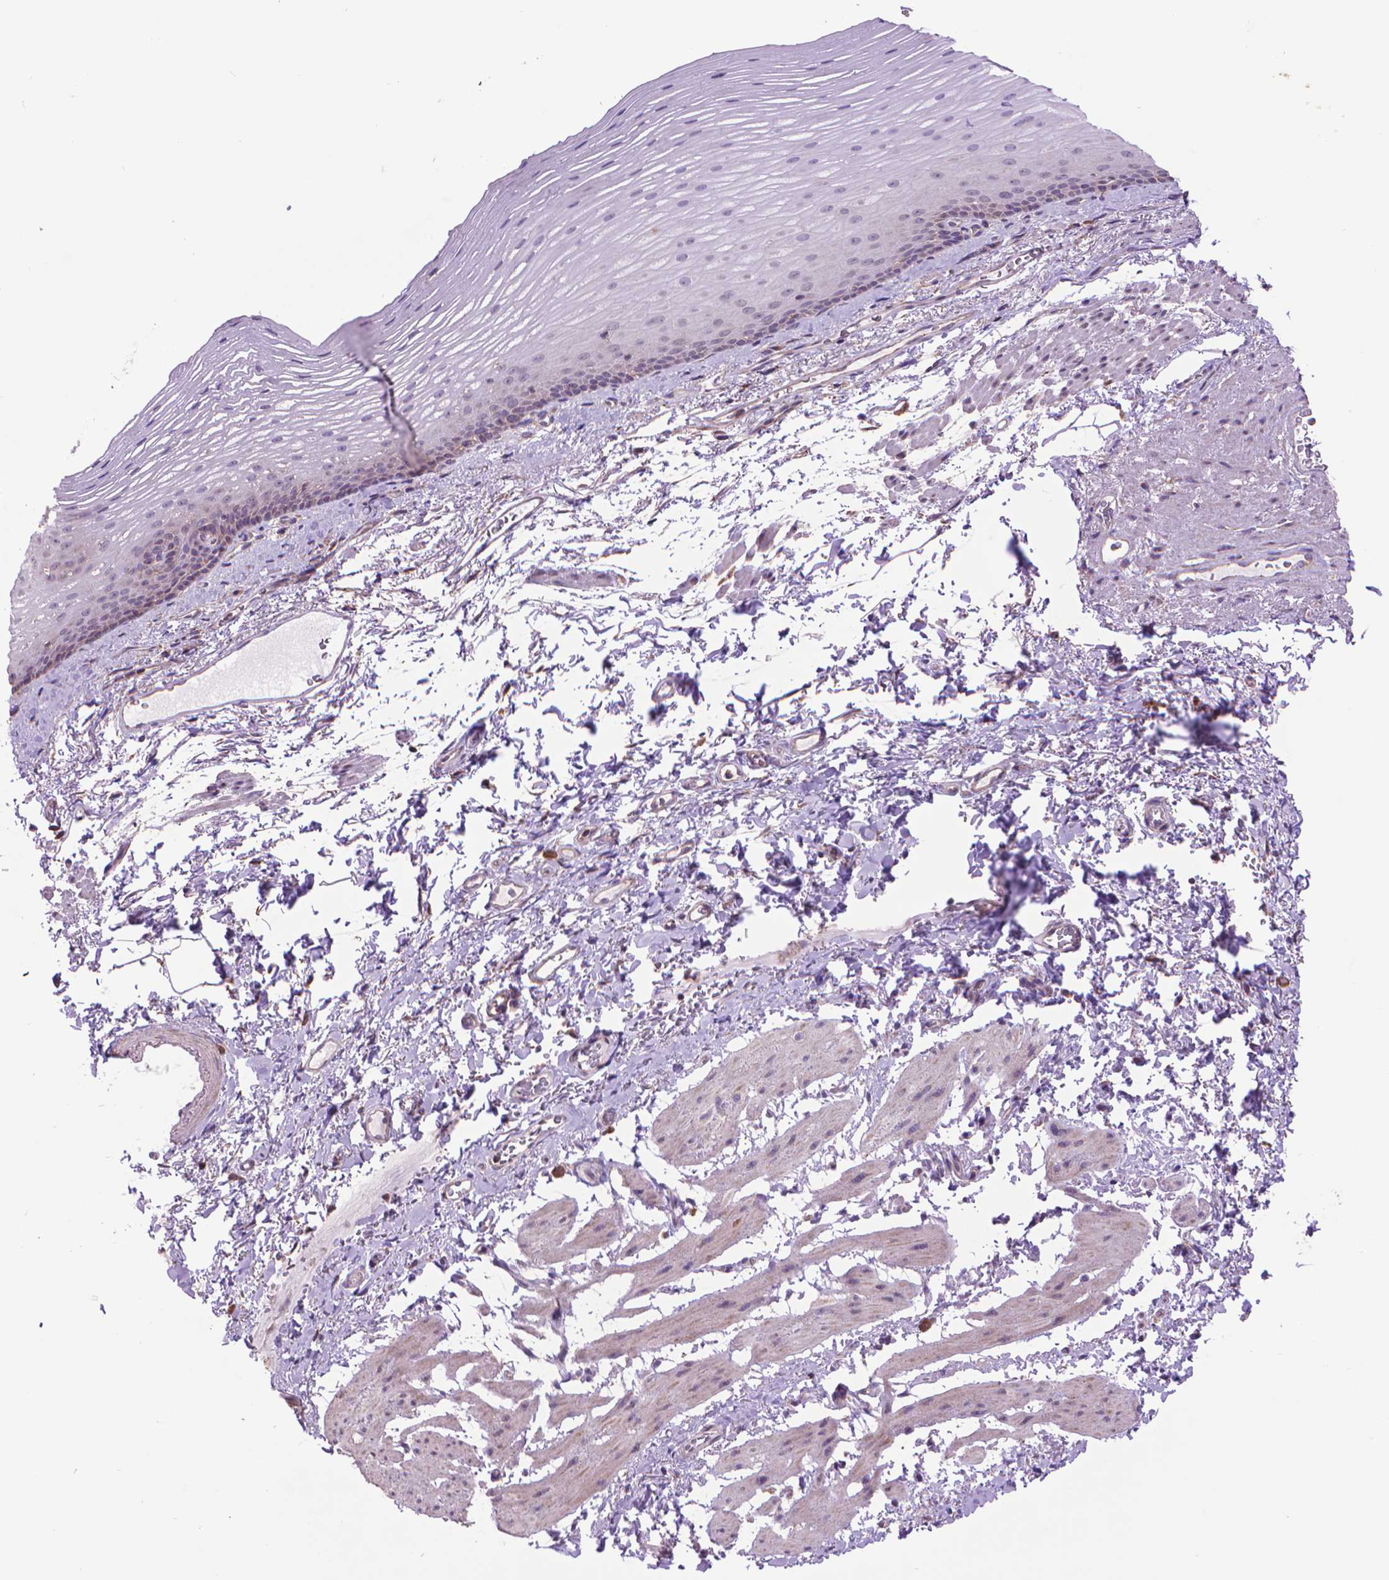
{"staining": {"intensity": "moderate", "quantity": "<25%", "location": "cytoplasmic/membranous"}, "tissue": "esophagus", "cell_type": "Squamous epithelial cells", "image_type": "normal", "snomed": [{"axis": "morphology", "description": "Normal tissue, NOS"}, {"axis": "topography", "description": "Esophagus"}], "caption": "IHC (DAB (3,3'-diaminobenzidine)) staining of normal esophagus reveals moderate cytoplasmic/membranous protein positivity in approximately <25% of squamous epithelial cells.", "gene": "GLB1", "patient": {"sex": "male", "age": 76}}